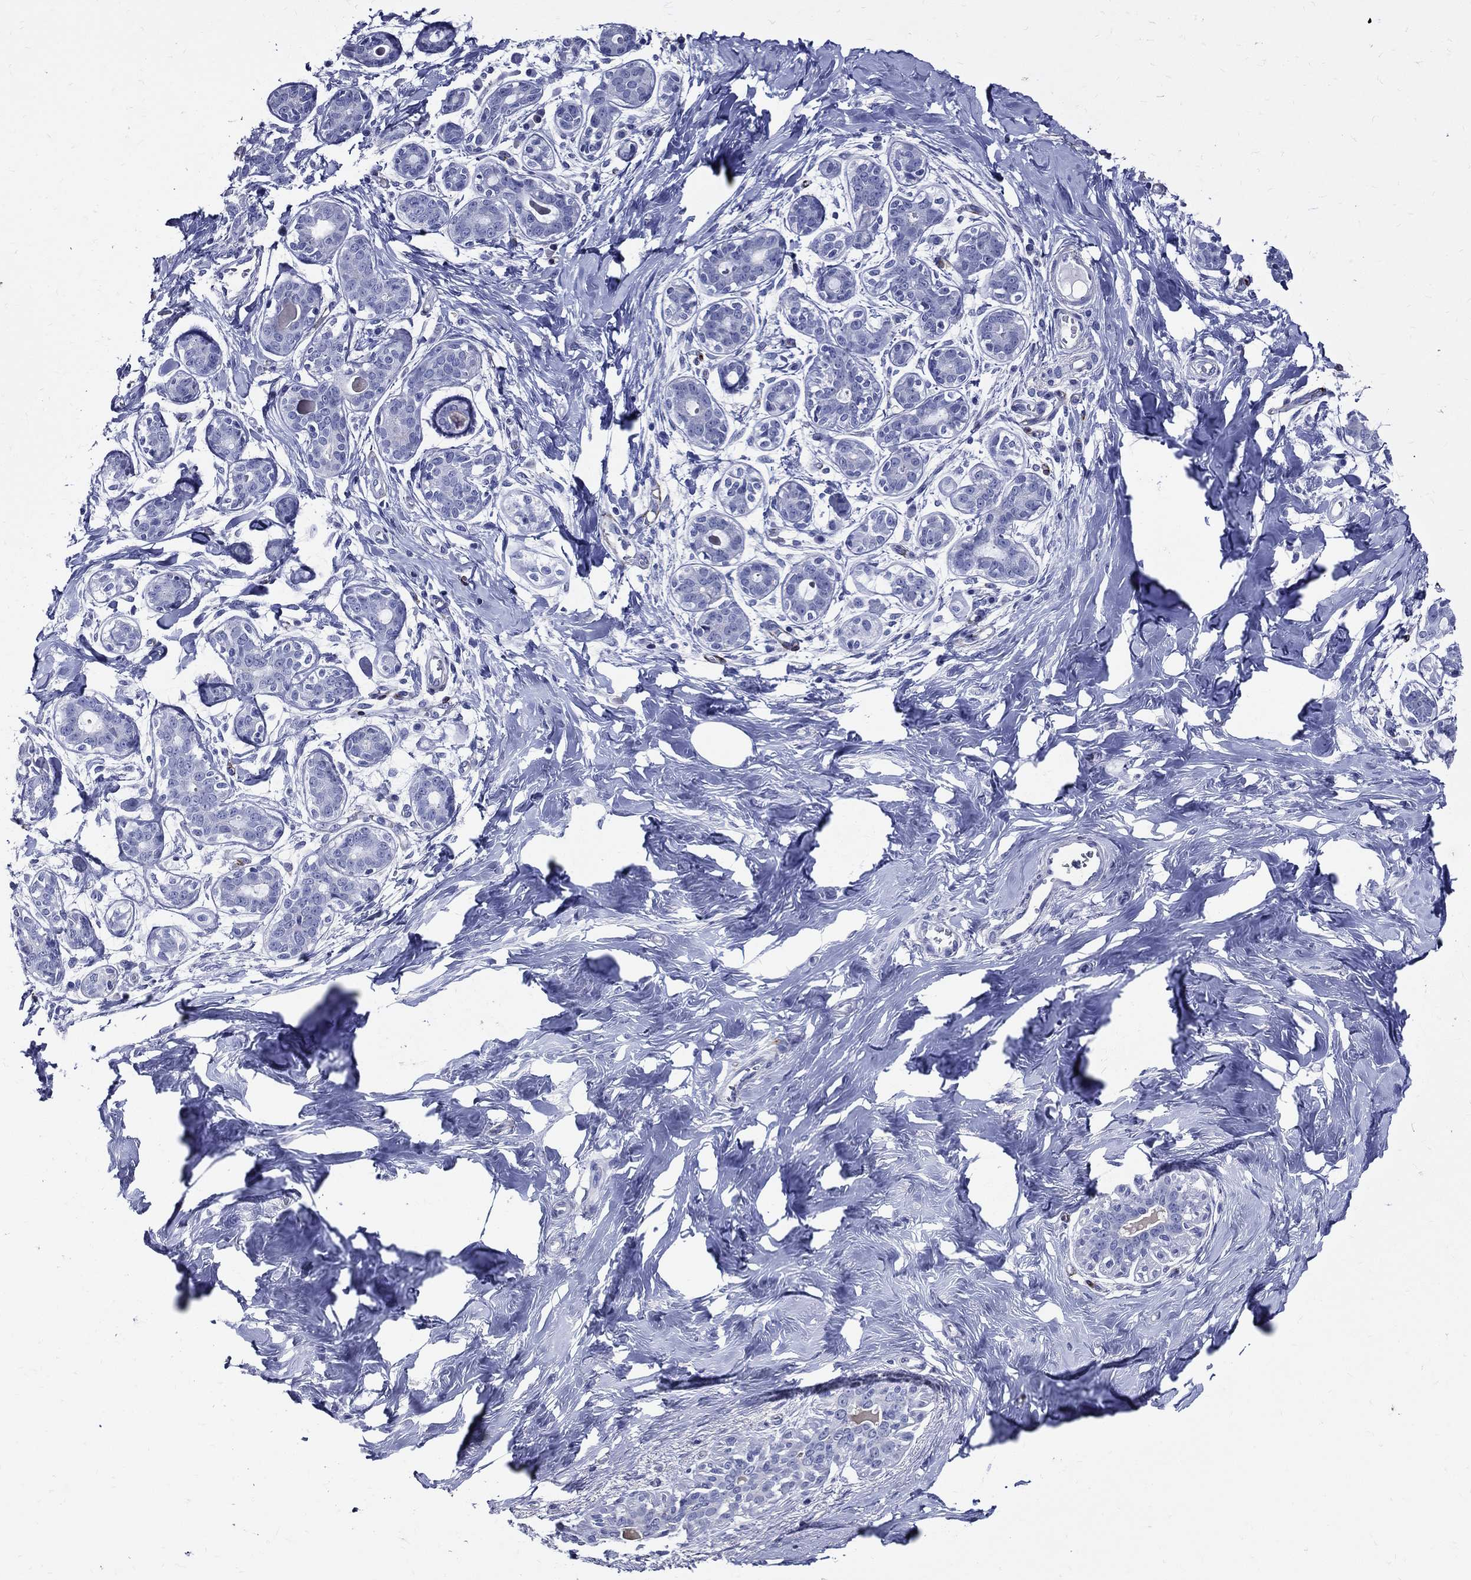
{"staining": {"intensity": "negative", "quantity": "none", "location": "none"}, "tissue": "breast", "cell_type": "Adipocytes", "image_type": "normal", "snomed": [{"axis": "morphology", "description": "Normal tissue, NOS"}, {"axis": "topography", "description": "Breast"}], "caption": "Immunohistochemistry (IHC) image of unremarkable breast stained for a protein (brown), which exhibits no staining in adipocytes. The staining was performed using DAB to visualize the protein expression in brown, while the nuclei were stained in blue with hematoxylin (Magnification: 20x).", "gene": "ACE2", "patient": {"sex": "female", "age": 43}}